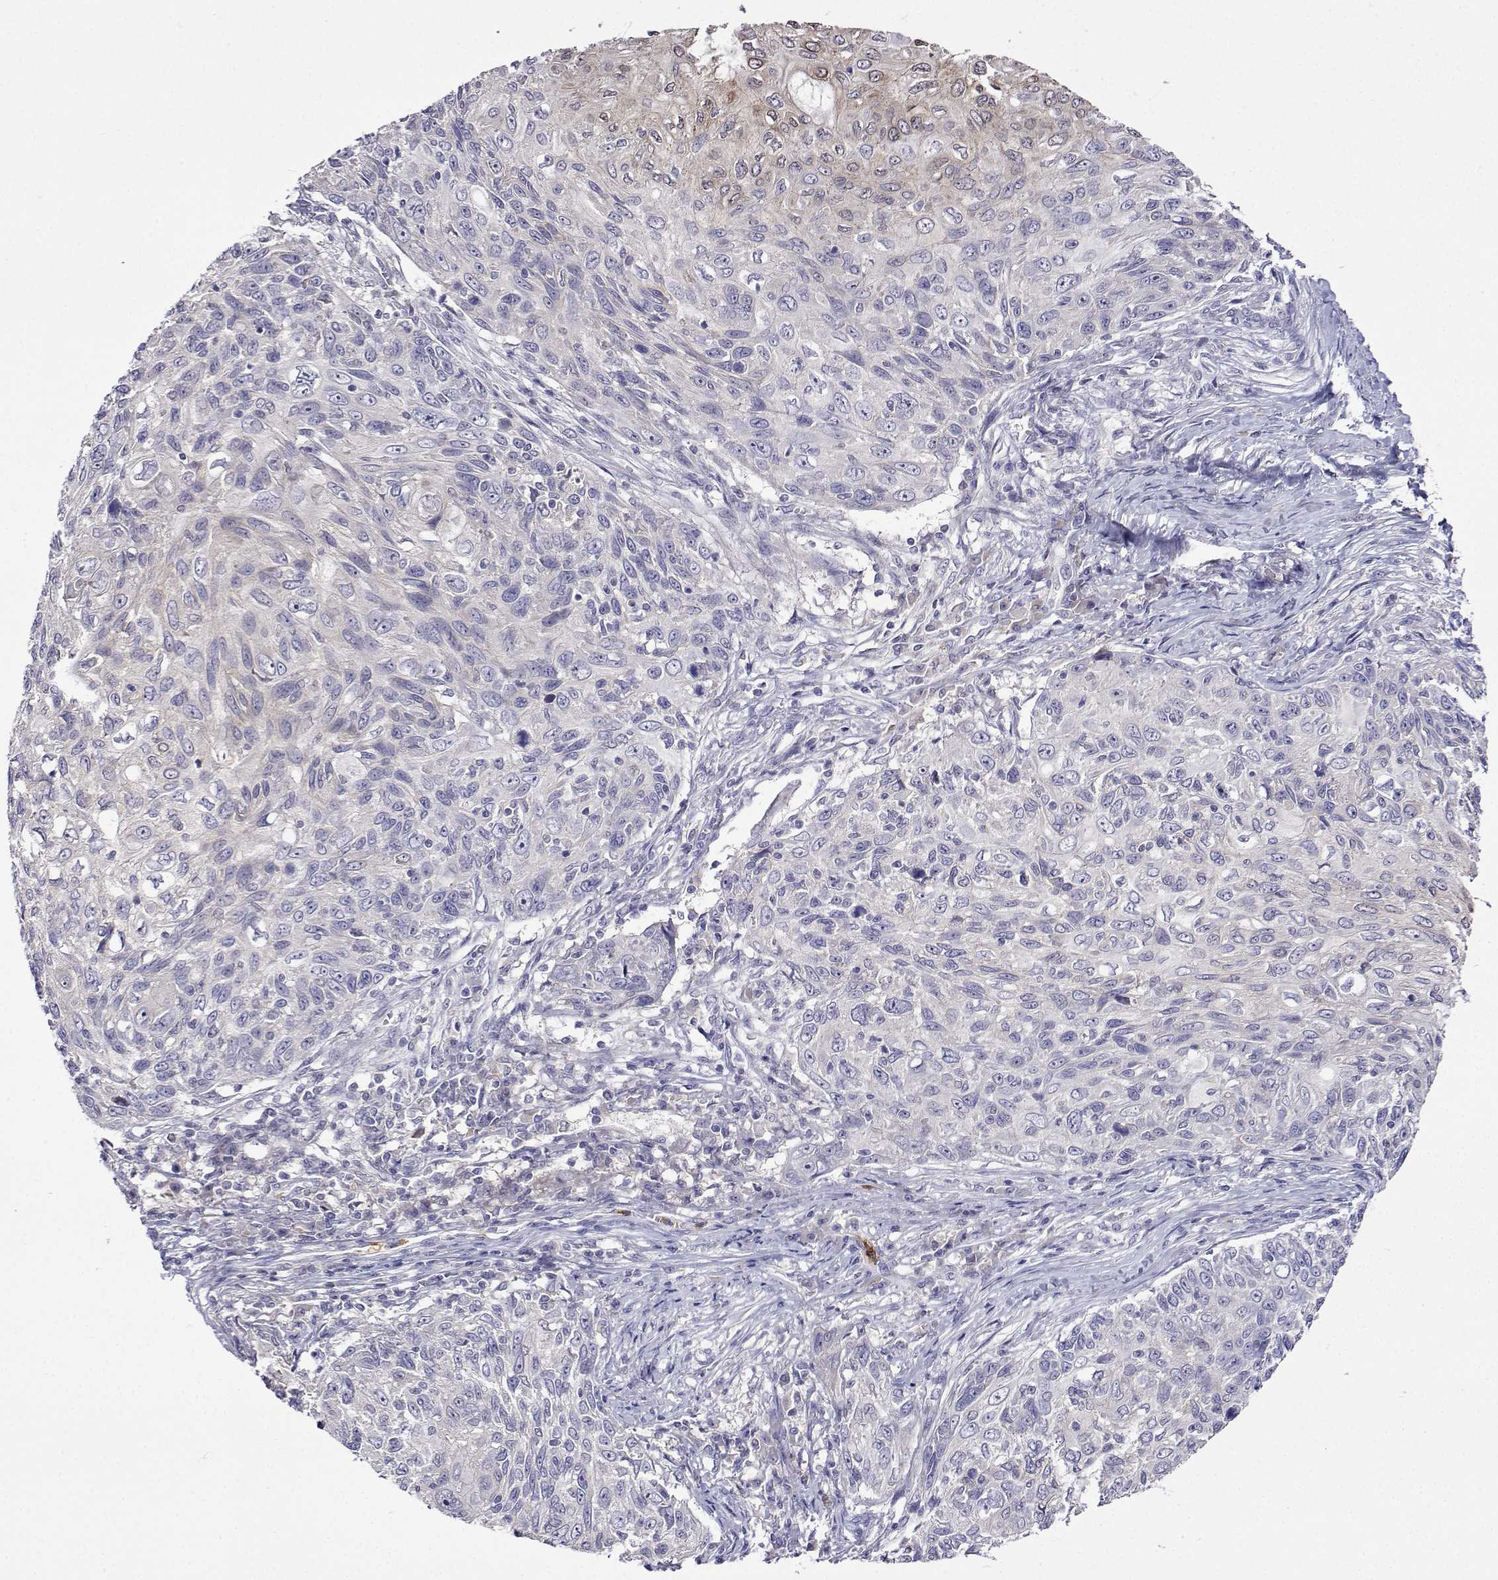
{"staining": {"intensity": "weak", "quantity": "<25%", "location": "cytoplasmic/membranous,nuclear"}, "tissue": "skin cancer", "cell_type": "Tumor cells", "image_type": "cancer", "snomed": [{"axis": "morphology", "description": "Squamous cell carcinoma, NOS"}, {"axis": "topography", "description": "Skin"}], "caption": "High power microscopy image of an immunohistochemistry (IHC) photomicrograph of skin cancer (squamous cell carcinoma), revealing no significant staining in tumor cells.", "gene": "SULT2A1", "patient": {"sex": "male", "age": 92}}